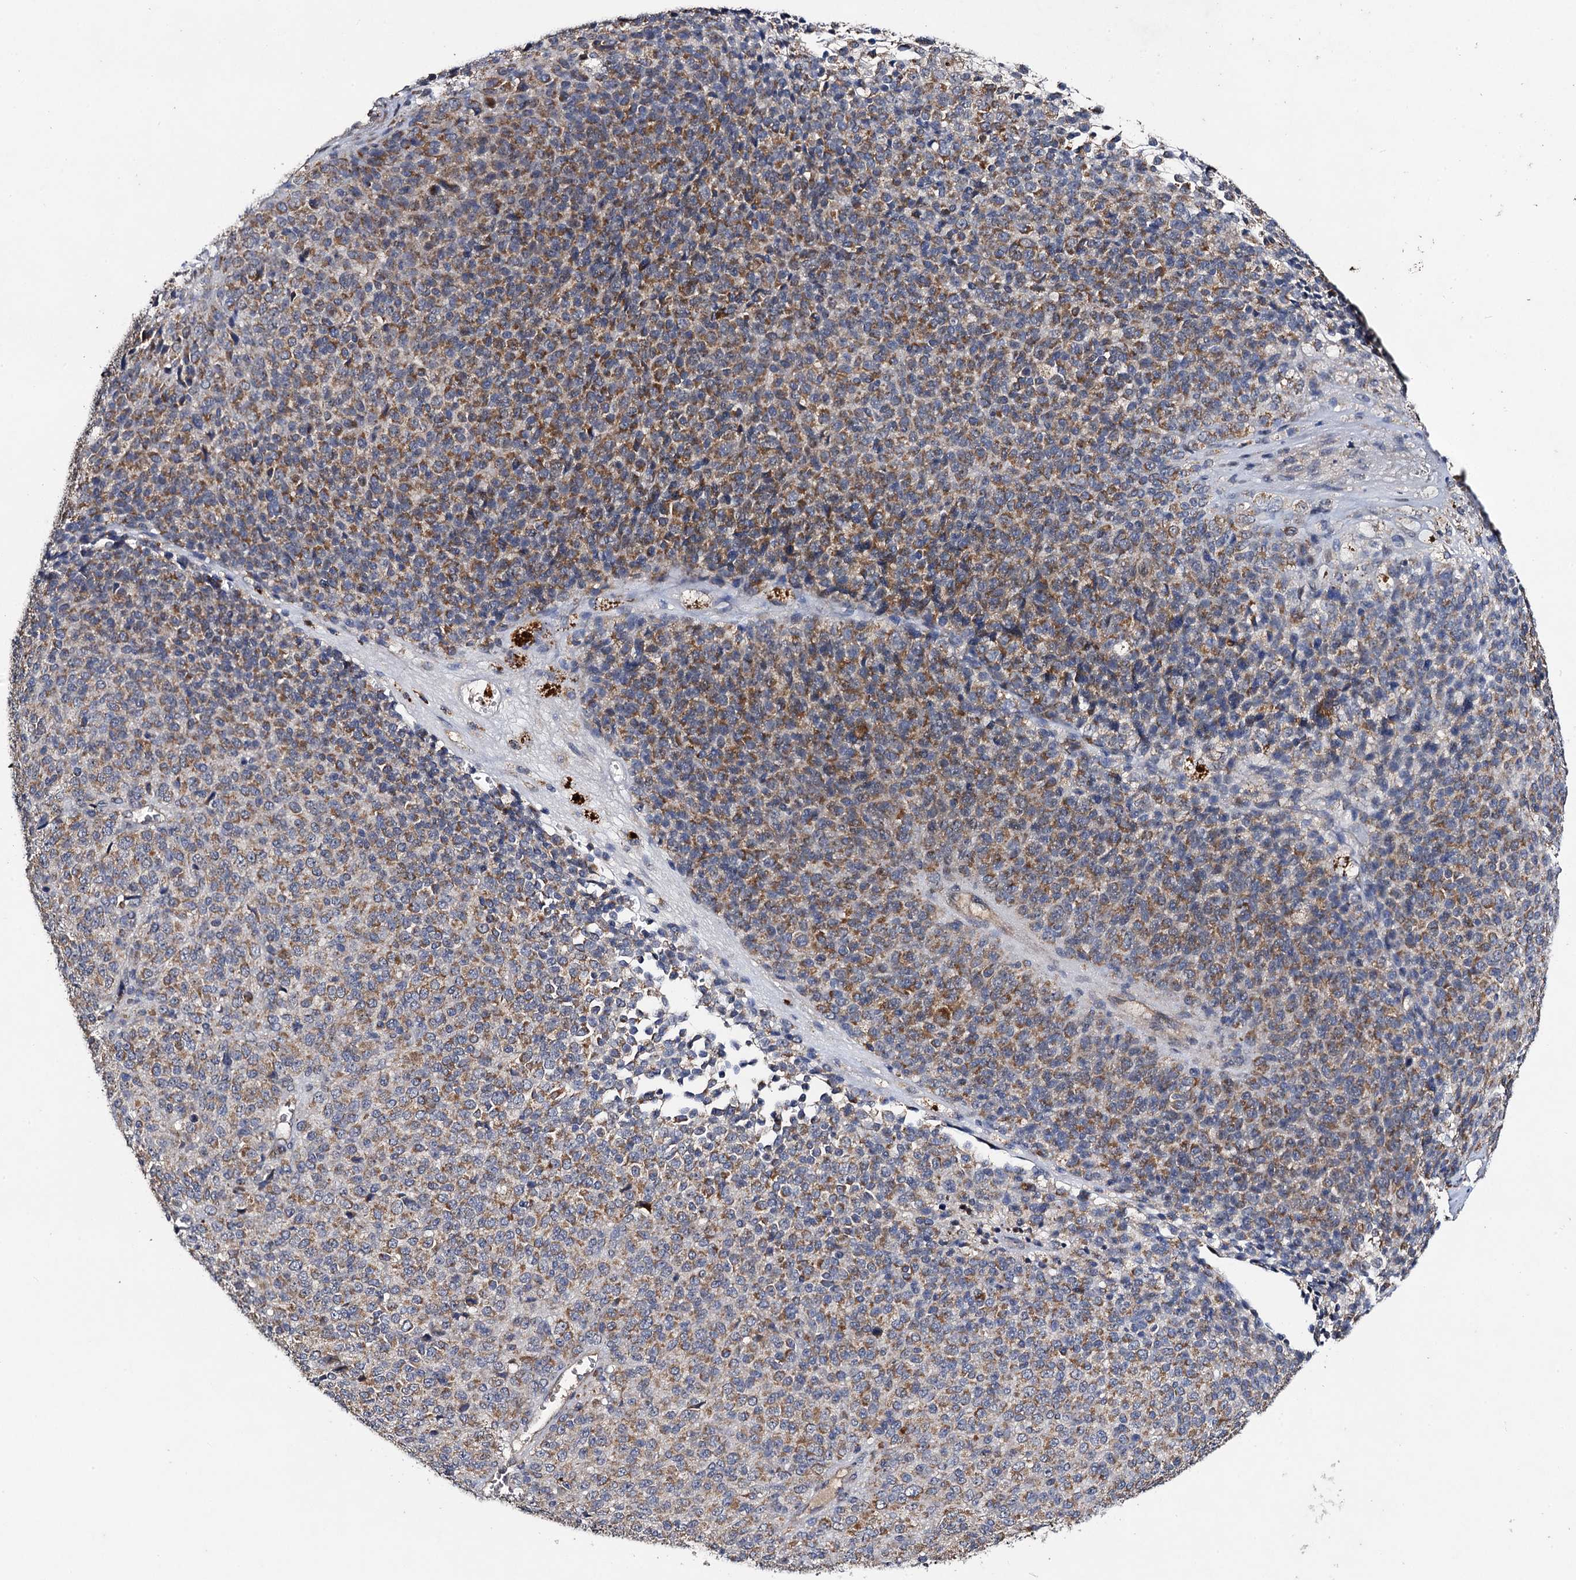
{"staining": {"intensity": "moderate", "quantity": "25%-75%", "location": "cytoplasmic/membranous"}, "tissue": "melanoma", "cell_type": "Tumor cells", "image_type": "cancer", "snomed": [{"axis": "morphology", "description": "Malignant melanoma, Metastatic site"}, {"axis": "topography", "description": "Brain"}], "caption": "IHC staining of malignant melanoma (metastatic site), which reveals medium levels of moderate cytoplasmic/membranous expression in approximately 25%-75% of tumor cells indicating moderate cytoplasmic/membranous protein expression. The staining was performed using DAB (3,3'-diaminobenzidine) (brown) for protein detection and nuclei were counterstained in hematoxylin (blue).", "gene": "VPS37D", "patient": {"sex": "female", "age": 56}}